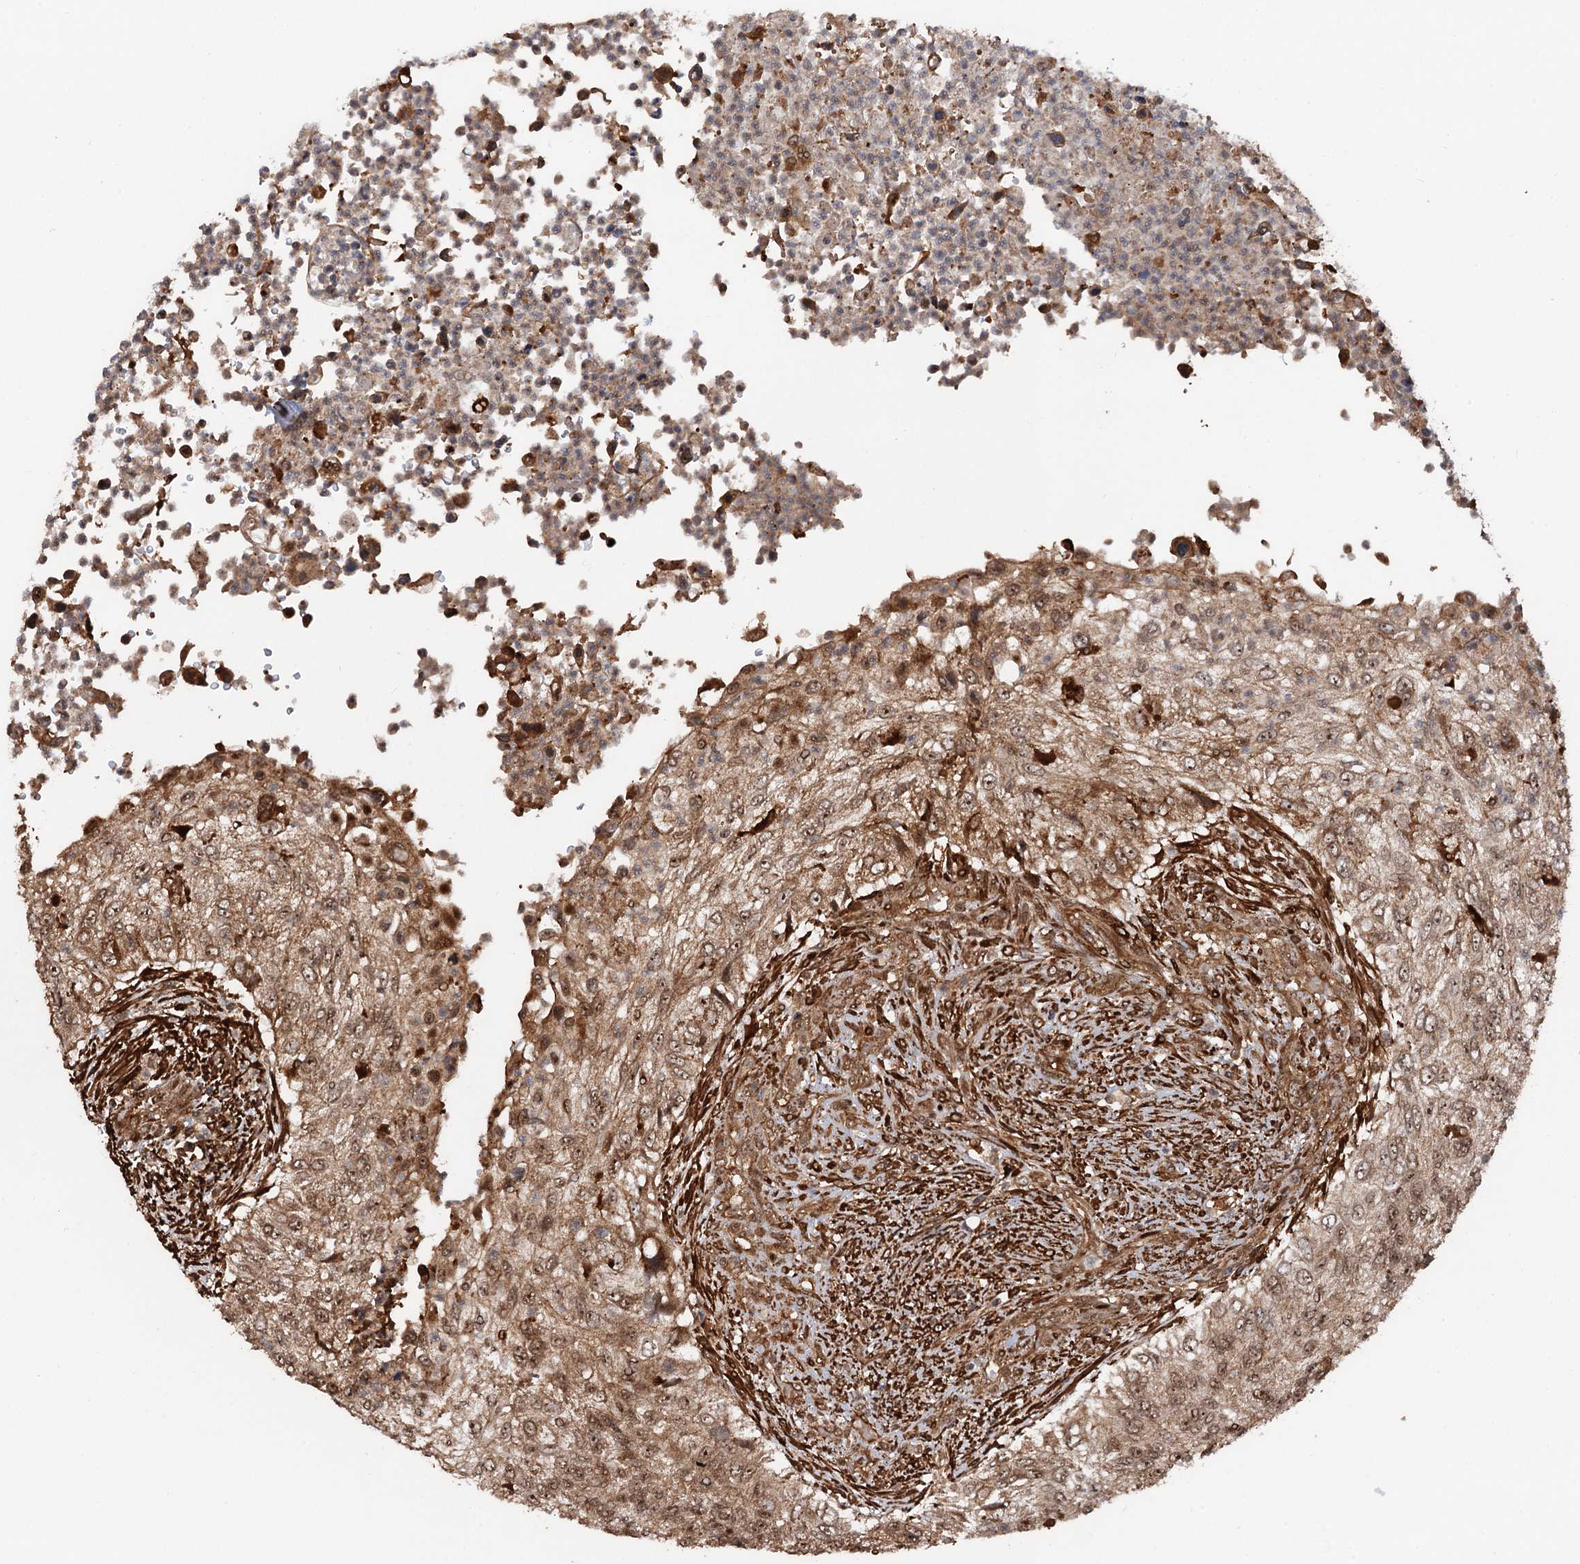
{"staining": {"intensity": "moderate", "quantity": ">75%", "location": "cytoplasmic/membranous,nuclear"}, "tissue": "urothelial cancer", "cell_type": "Tumor cells", "image_type": "cancer", "snomed": [{"axis": "morphology", "description": "Urothelial carcinoma, High grade"}, {"axis": "topography", "description": "Urinary bladder"}], "caption": "Urothelial cancer stained with immunohistochemistry (IHC) displays moderate cytoplasmic/membranous and nuclear expression in approximately >75% of tumor cells. Nuclei are stained in blue.", "gene": "SNRNP25", "patient": {"sex": "female", "age": 60}}